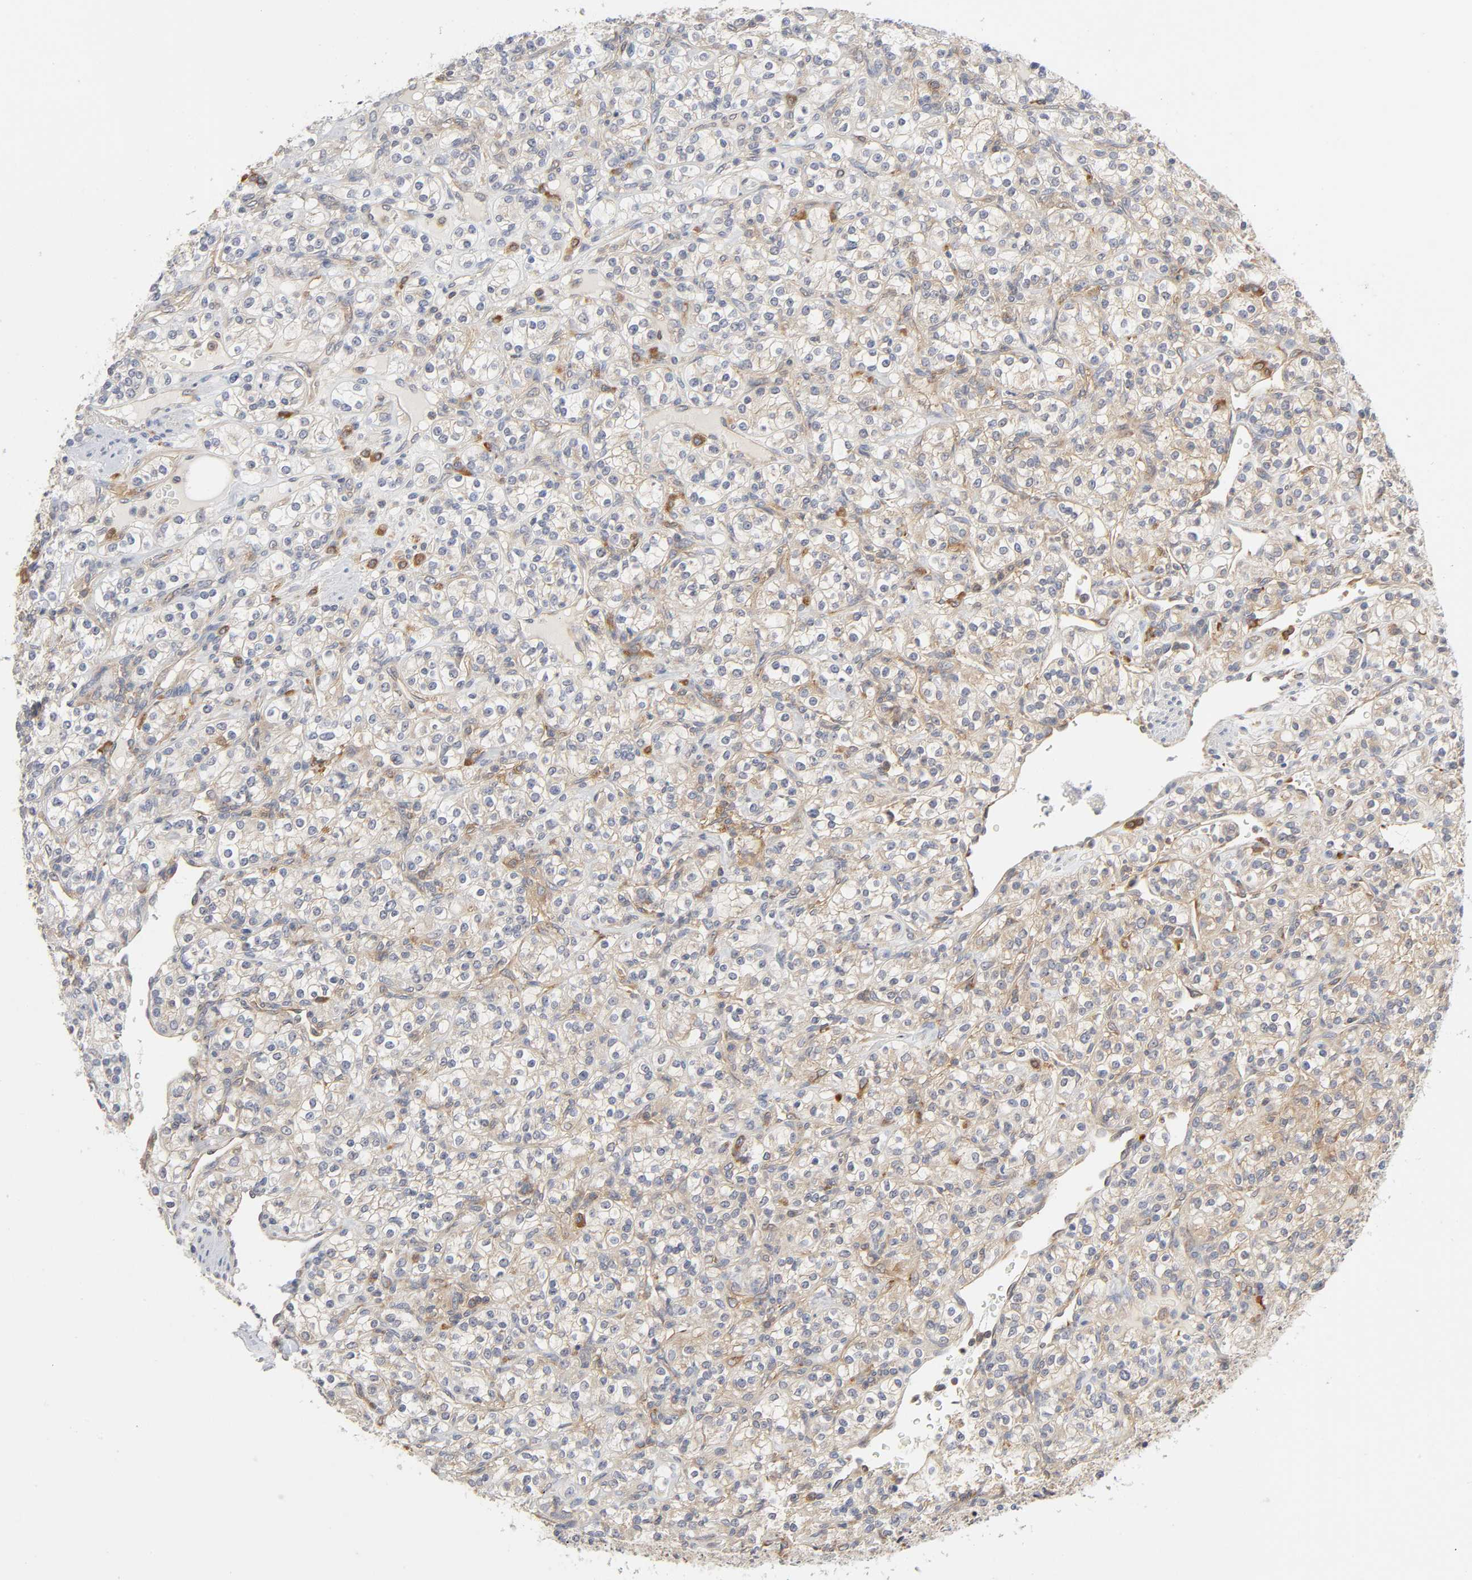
{"staining": {"intensity": "weak", "quantity": "25%-75%", "location": "cytoplasmic/membranous"}, "tissue": "renal cancer", "cell_type": "Tumor cells", "image_type": "cancer", "snomed": [{"axis": "morphology", "description": "Adenocarcinoma, NOS"}, {"axis": "topography", "description": "Kidney"}], "caption": "A low amount of weak cytoplasmic/membranous expression is present in approximately 25%-75% of tumor cells in renal adenocarcinoma tissue.", "gene": "SCHIP1", "patient": {"sex": "male", "age": 77}}